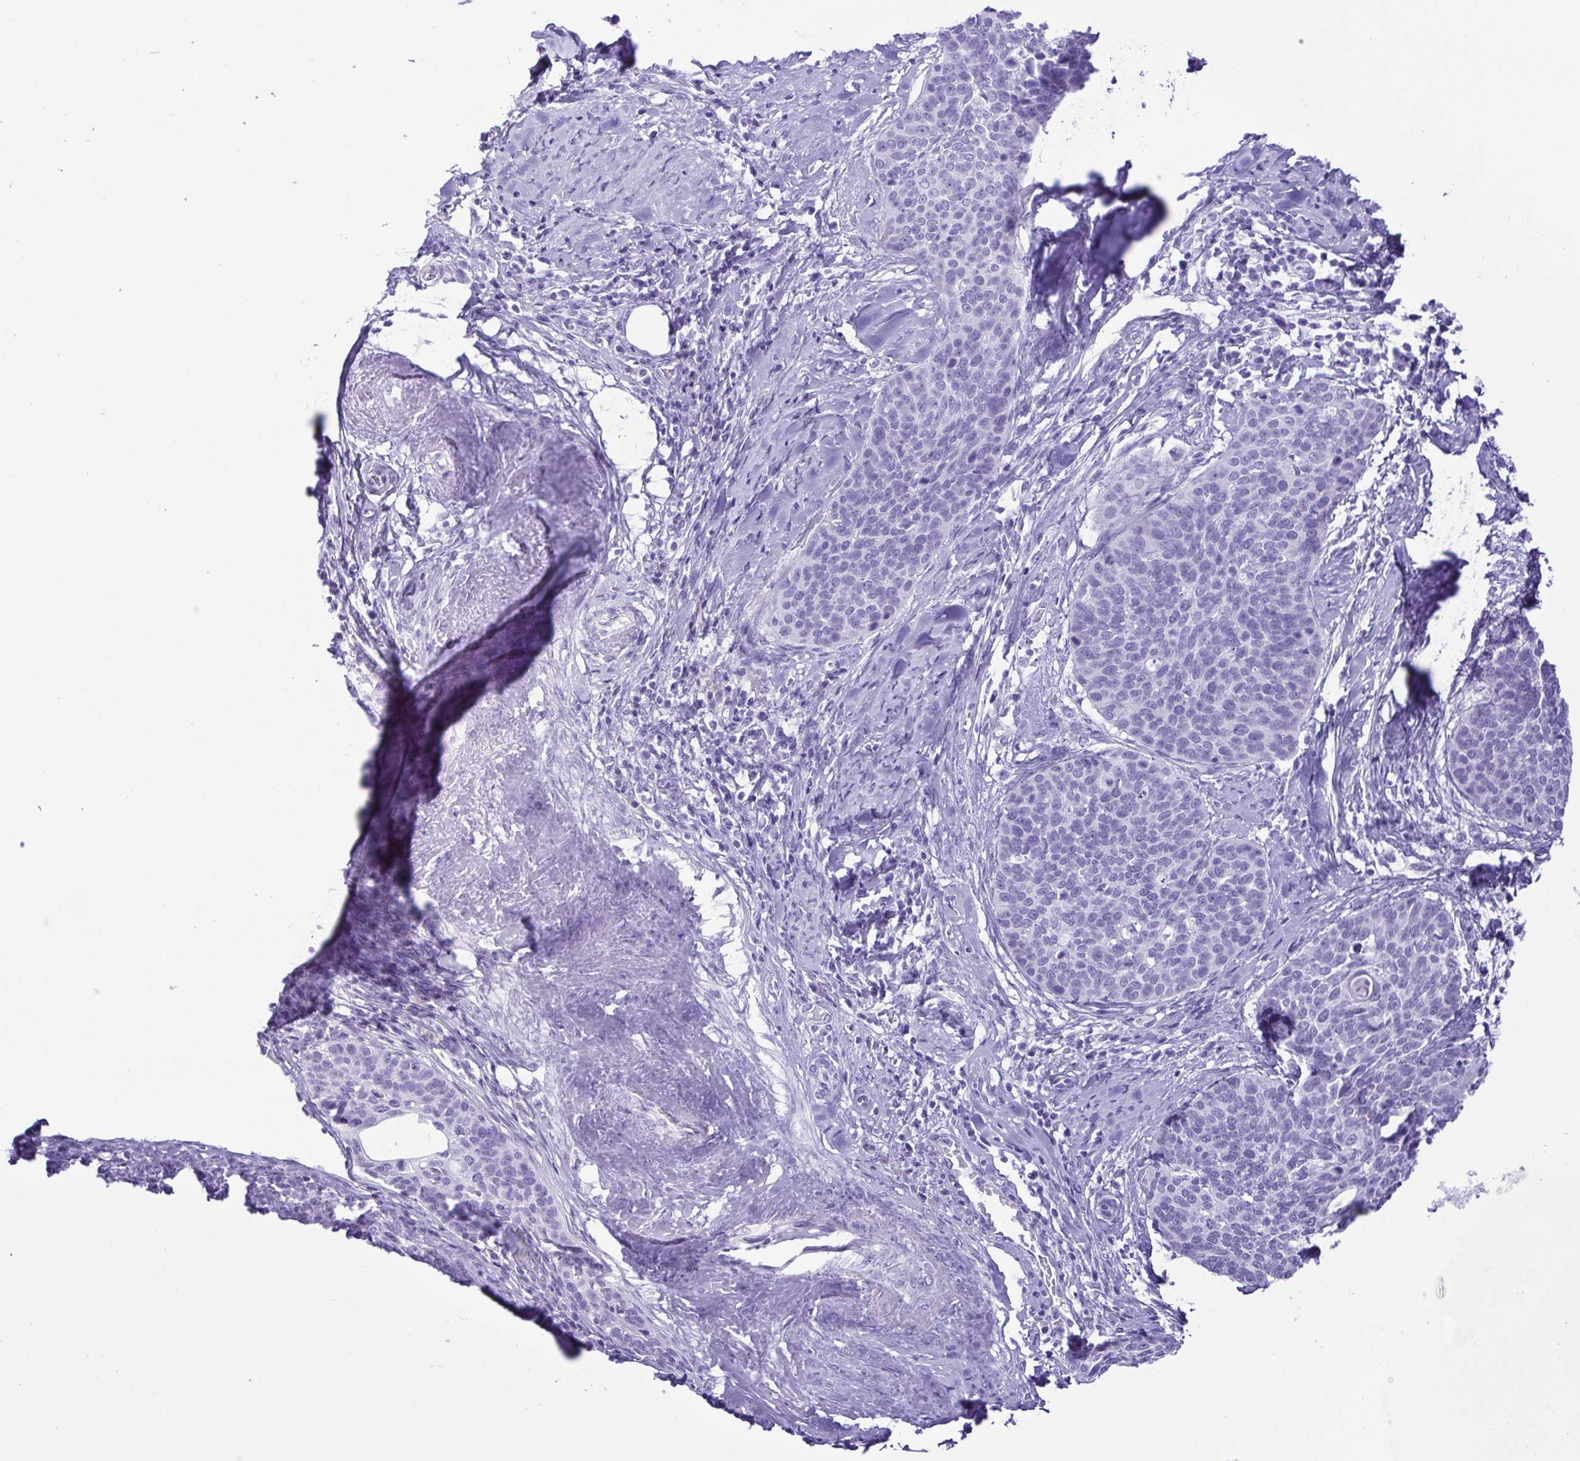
{"staining": {"intensity": "negative", "quantity": "none", "location": "none"}, "tissue": "cervical cancer", "cell_type": "Tumor cells", "image_type": "cancer", "snomed": [{"axis": "morphology", "description": "Squamous cell carcinoma, NOS"}, {"axis": "topography", "description": "Cervix"}], "caption": "A photomicrograph of cervical cancer stained for a protein reveals no brown staining in tumor cells.", "gene": "PAK3", "patient": {"sex": "female", "age": 69}}